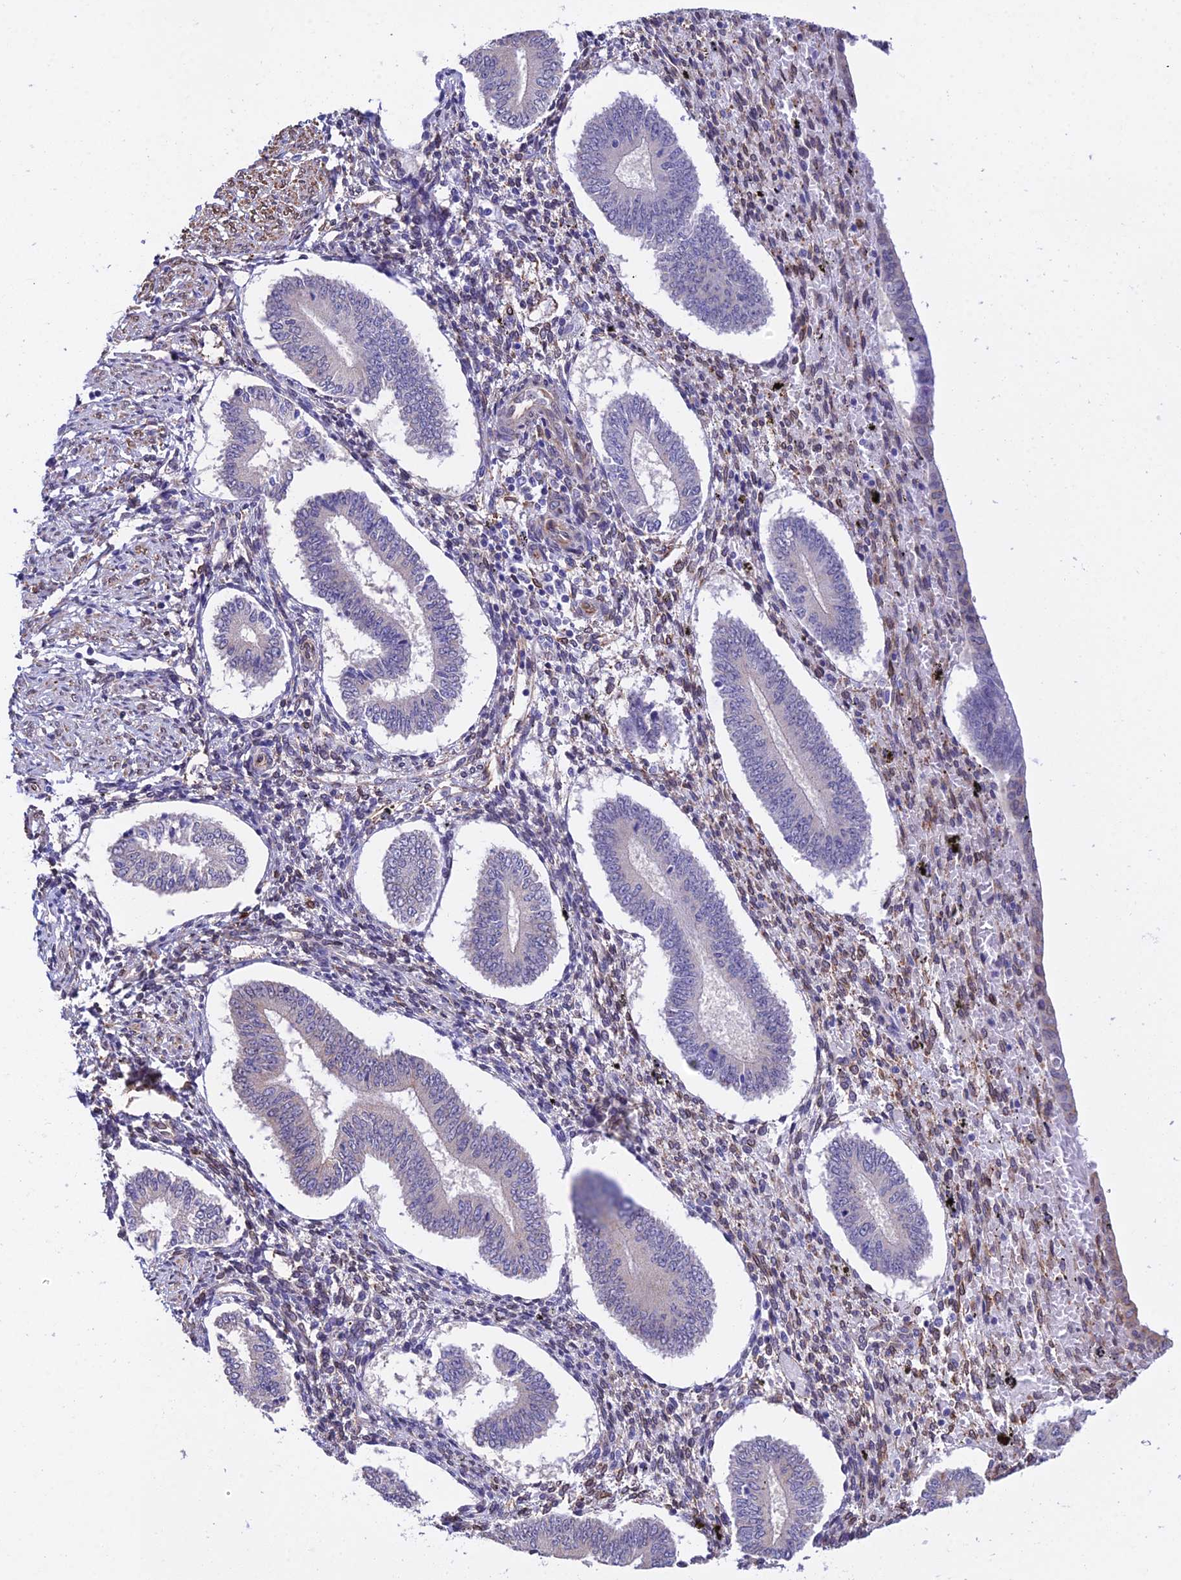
{"staining": {"intensity": "moderate", "quantity": "<25%", "location": "cytoplasmic/membranous"}, "tissue": "endometrium", "cell_type": "Cells in endometrial stroma", "image_type": "normal", "snomed": [{"axis": "morphology", "description": "Normal tissue, NOS"}, {"axis": "topography", "description": "Endometrium"}], "caption": "Protein staining shows moderate cytoplasmic/membranous staining in about <25% of cells in endometrial stroma in benign endometrium.", "gene": "MXRA7", "patient": {"sex": "female", "age": 42}}